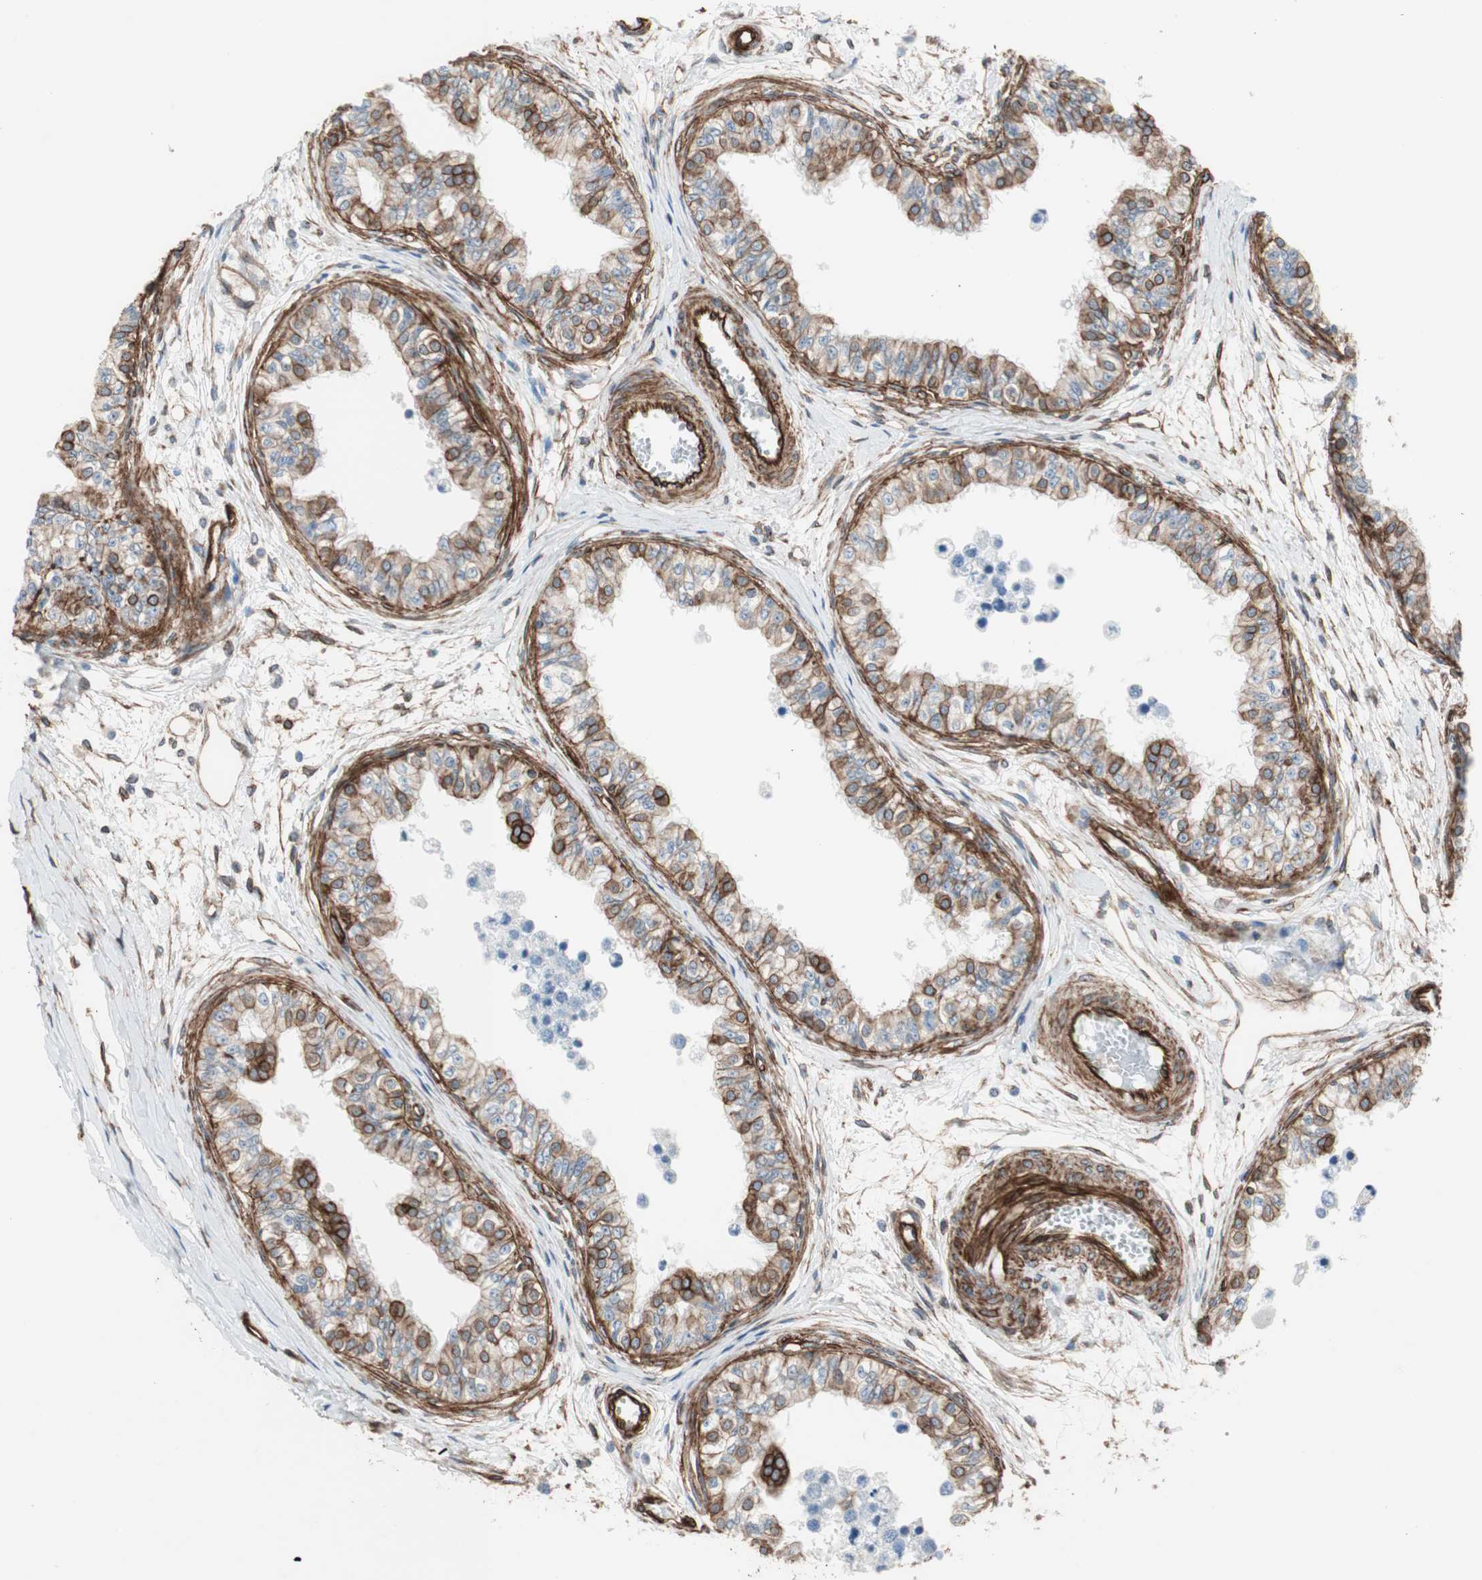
{"staining": {"intensity": "strong", "quantity": "25%-75%", "location": "cytoplasmic/membranous"}, "tissue": "epididymis", "cell_type": "Glandular cells", "image_type": "normal", "snomed": [{"axis": "morphology", "description": "Normal tissue, NOS"}, {"axis": "morphology", "description": "Adenocarcinoma, metastatic, NOS"}, {"axis": "topography", "description": "Testis"}, {"axis": "topography", "description": "Epididymis"}], "caption": "A high-resolution image shows immunohistochemistry (IHC) staining of normal epididymis, which demonstrates strong cytoplasmic/membranous expression in about 25%-75% of glandular cells.", "gene": "TCTA", "patient": {"sex": "male", "age": 26}}